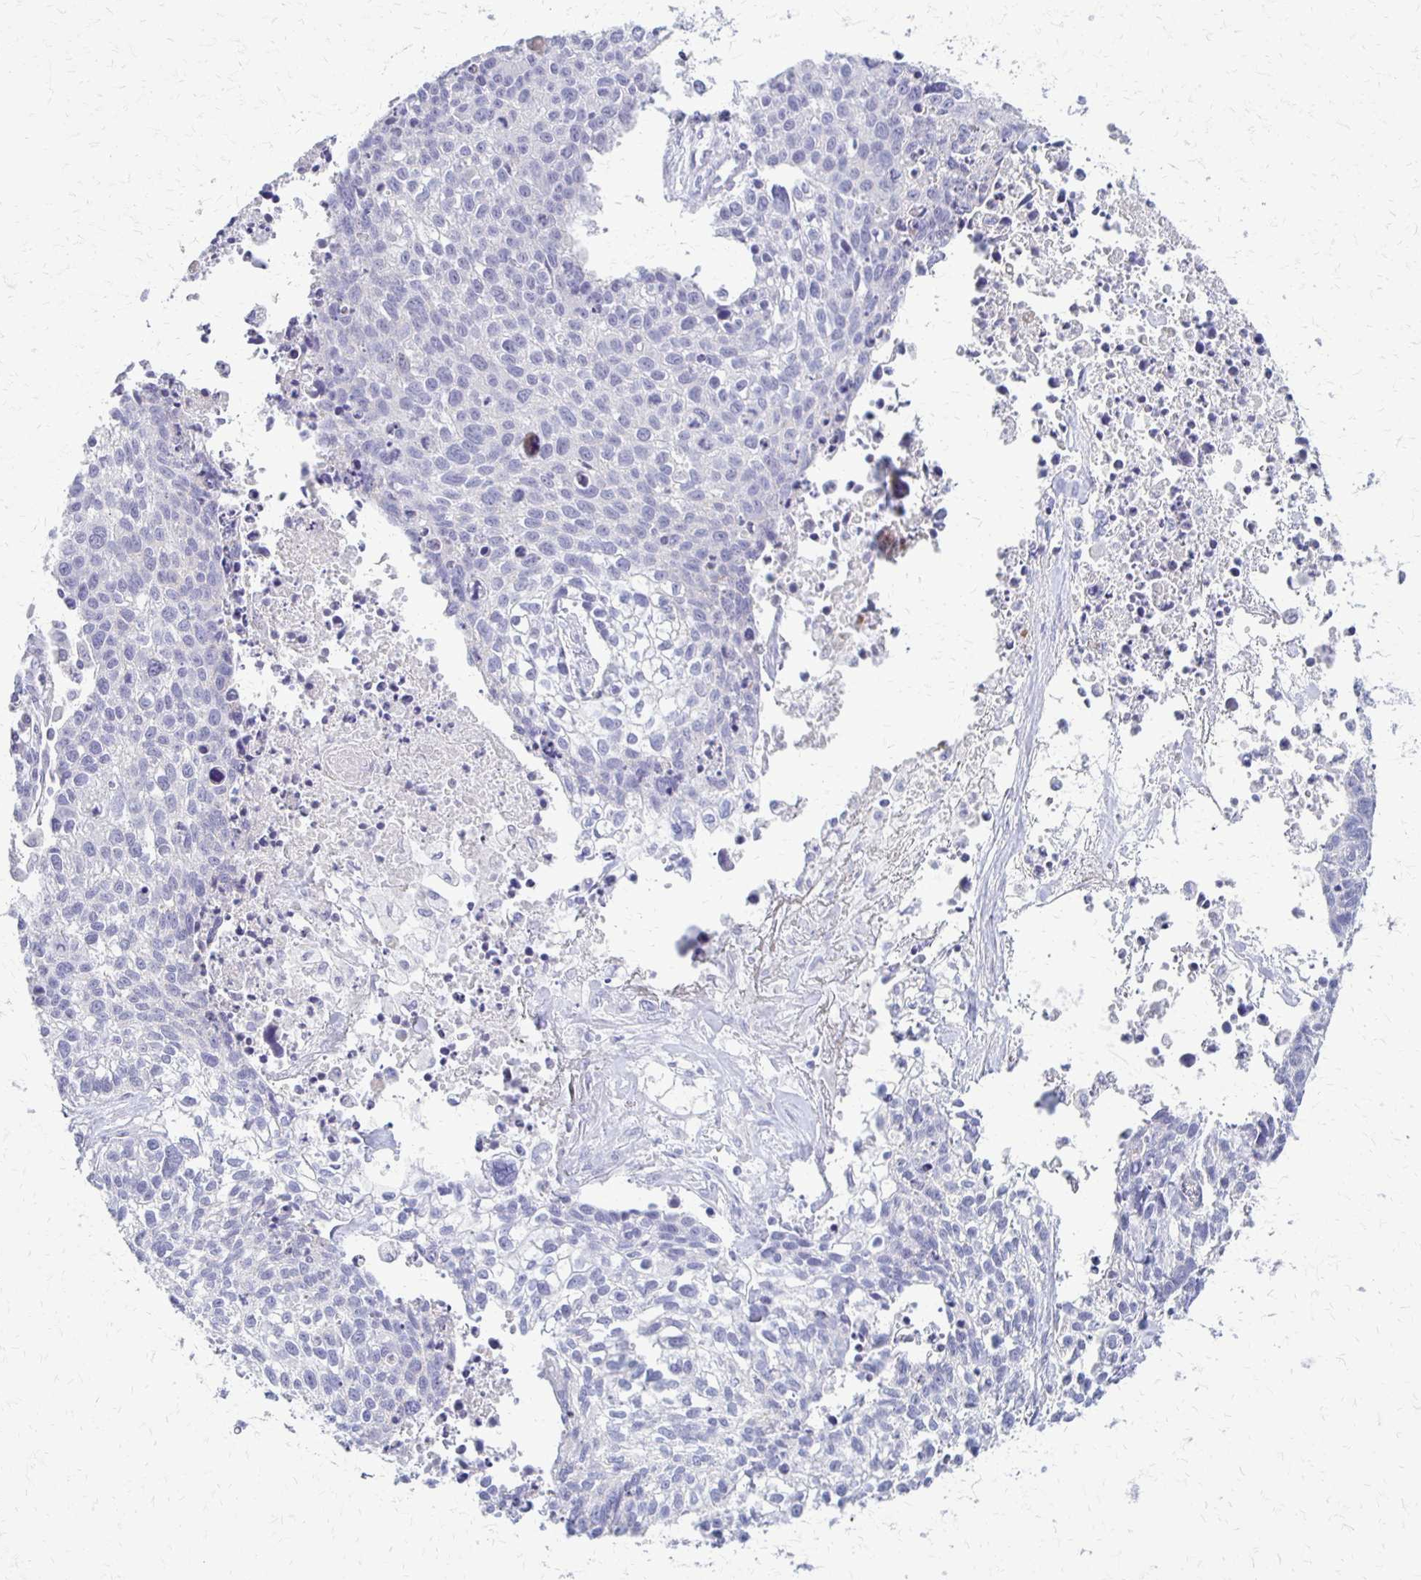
{"staining": {"intensity": "negative", "quantity": "none", "location": "none"}, "tissue": "lung cancer", "cell_type": "Tumor cells", "image_type": "cancer", "snomed": [{"axis": "morphology", "description": "Squamous cell carcinoma, NOS"}, {"axis": "topography", "description": "Lung"}], "caption": "DAB immunohistochemical staining of human squamous cell carcinoma (lung) displays no significant positivity in tumor cells.", "gene": "RHOC", "patient": {"sex": "male", "age": 74}}